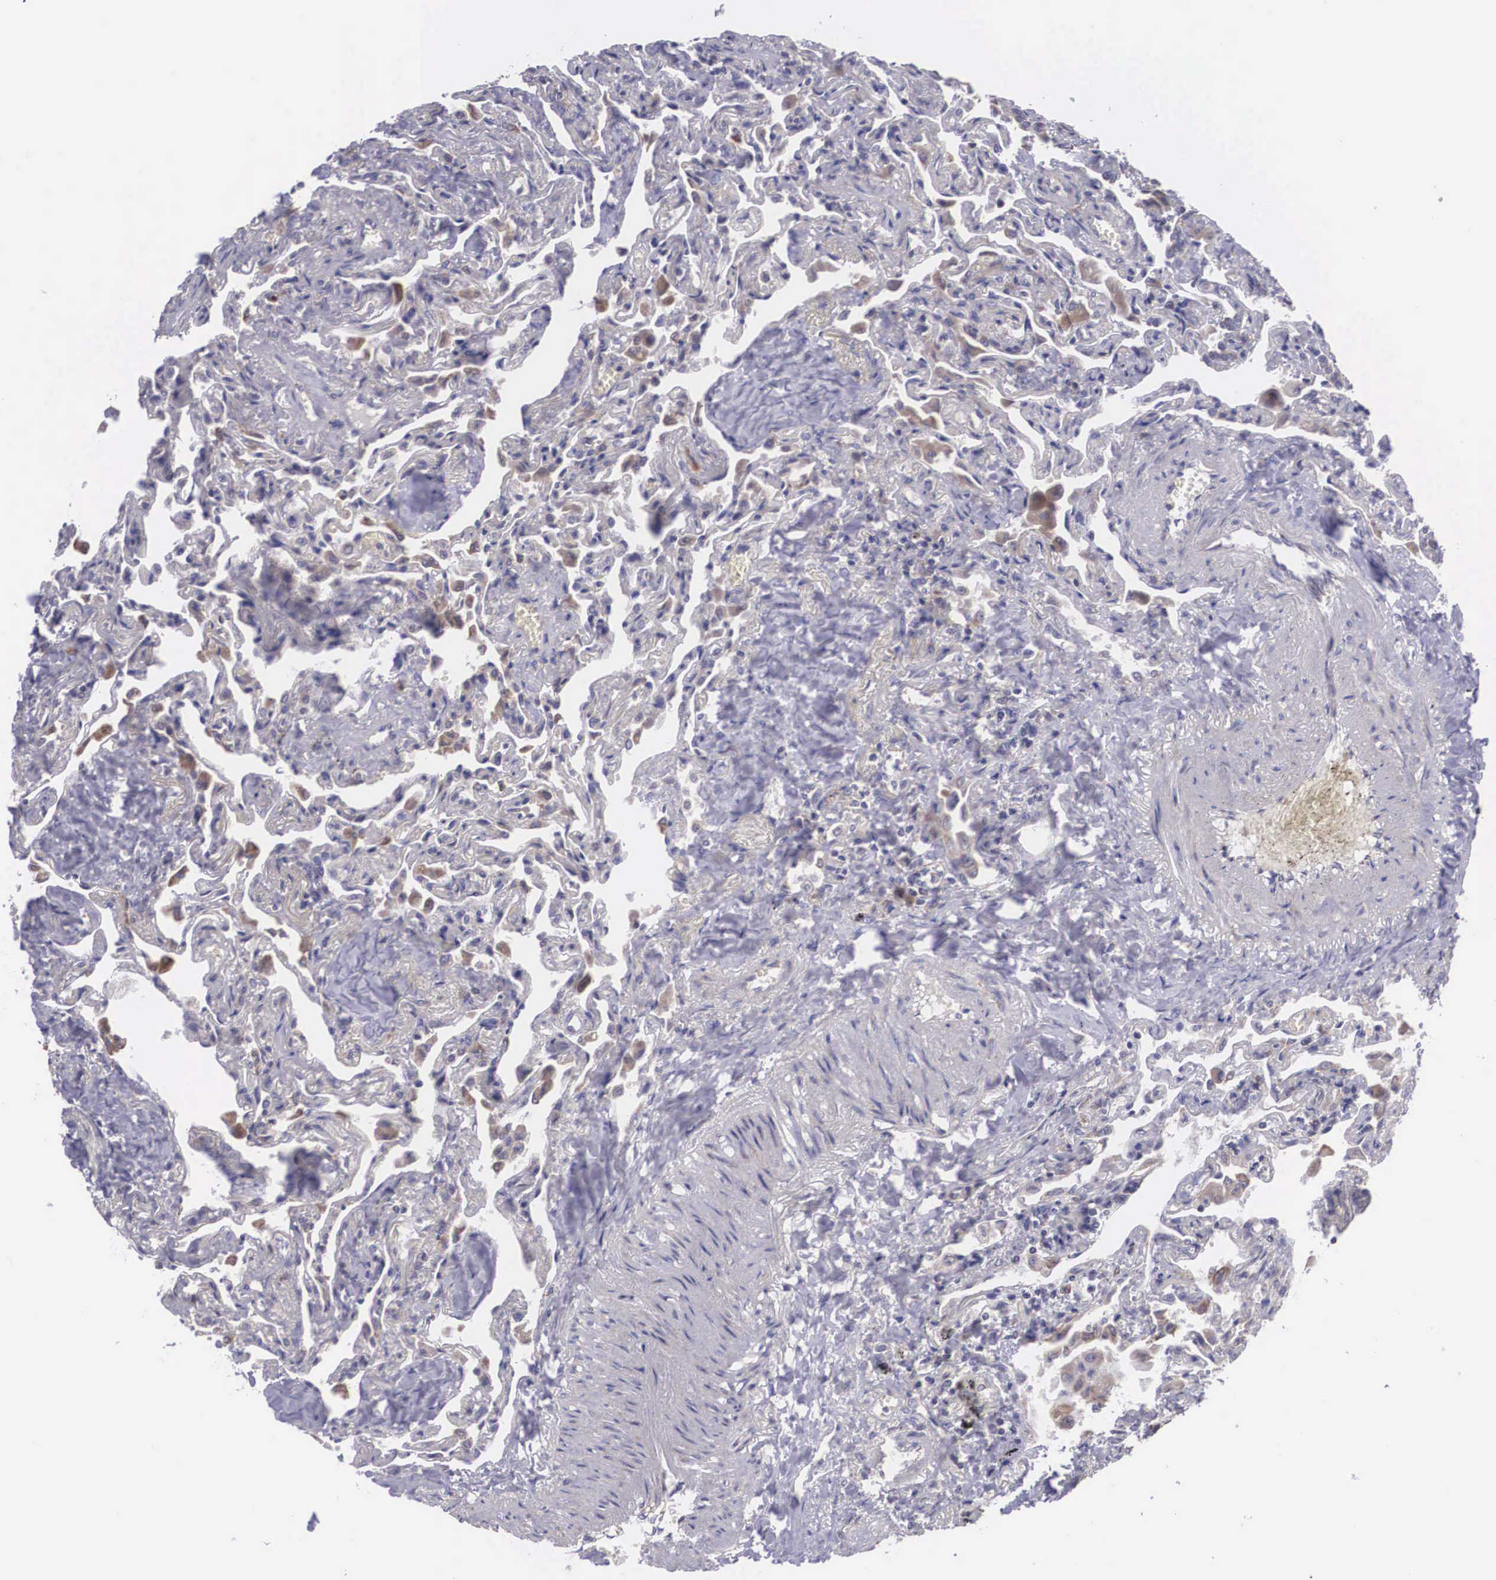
{"staining": {"intensity": "negative", "quantity": "none", "location": "none"}, "tissue": "lung", "cell_type": "Alveolar cells", "image_type": "normal", "snomed": [{"axis": "morphology", "description": "Normal tissue, NOS"}, {"axis": "topography", "description": "Lung"}], "caption": "Immunohistochemistry (IHC) of normal human lung demonstrates no expression in alveolar cells.", "gene": "ARG2", "patient": {"sex": "male", "age": 73}}